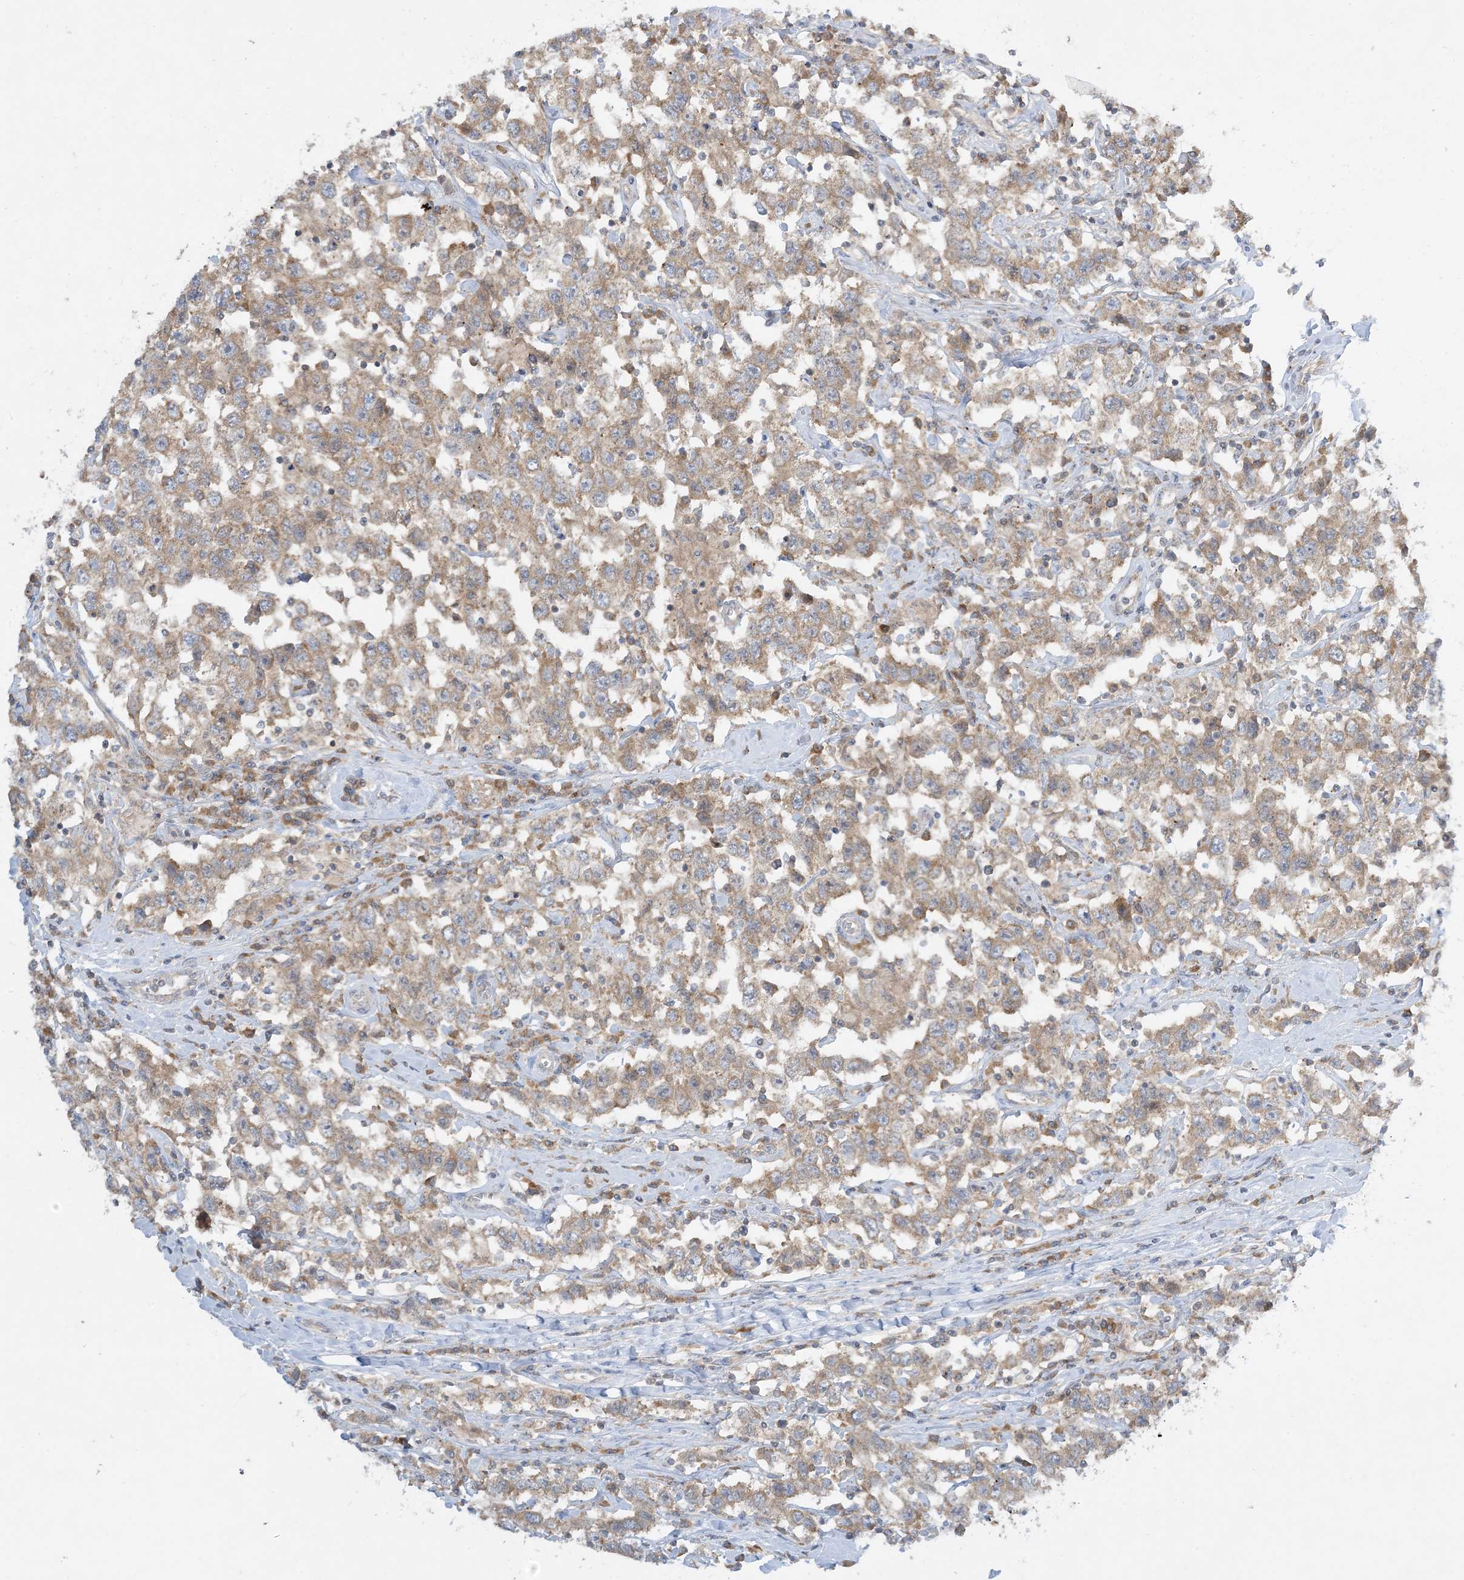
{"staining": {"intensity": "moderate", "quantity": ">75%", "location": "cytoplasmic/membranous"}, "tissue": "testis cancer", "cell_type": "Tumor cells", "image_type": "cancer", "snomed": [{"axis": "morphology", "description": "Seminoma, NOS"}, {"axis": "topography", "description": "Testis"}], "caption": "Protein staining of seminoma (testis) tissue shows moderate cytoplasmic/membranous positivity in about >75% of tumor cells.", "gene": "RPP40", "patient": {"sex": "male", "age": 41}}